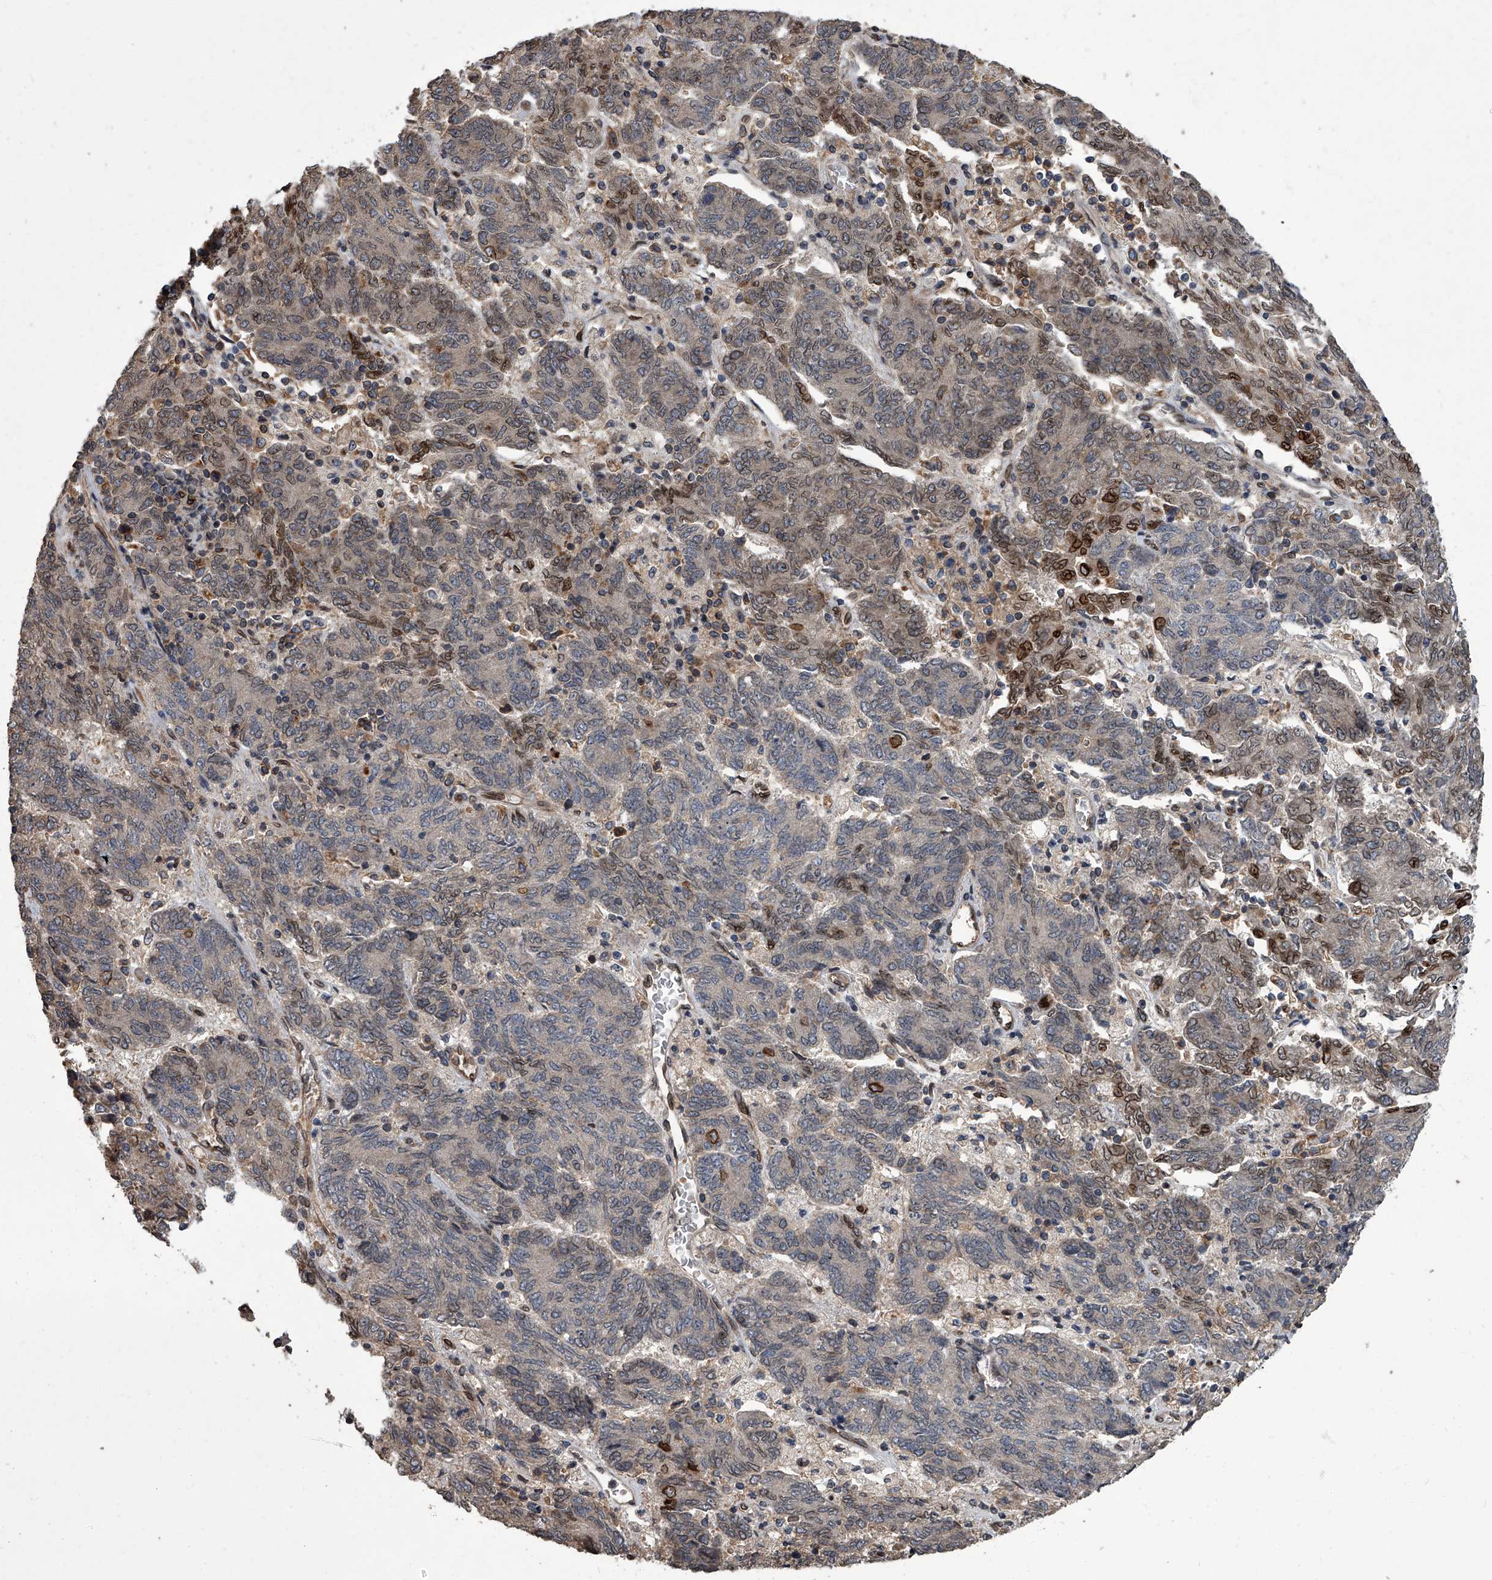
{"staining": {"intensity": "strong", "quantity": "<25%", "location": "cytoplasmic/membranous,nuclear"}, "tissue": "endometrial cancer", "cell_type": "Tumor cells", "image_type": "cancer", "snomed": [{"axis": "morphology", "description": "Adenocarcinoma, NOS"}, {"axis": "topography", "description": "Endometrium"}], "caption": "A brown stain shows strong cytoplasmic/membranous and nuclear expression of a protein in human endometrial adenocarcinoma tumor cells.", "gene": "LRRC8C", "patient": {"sex": "female", "age": 80}}